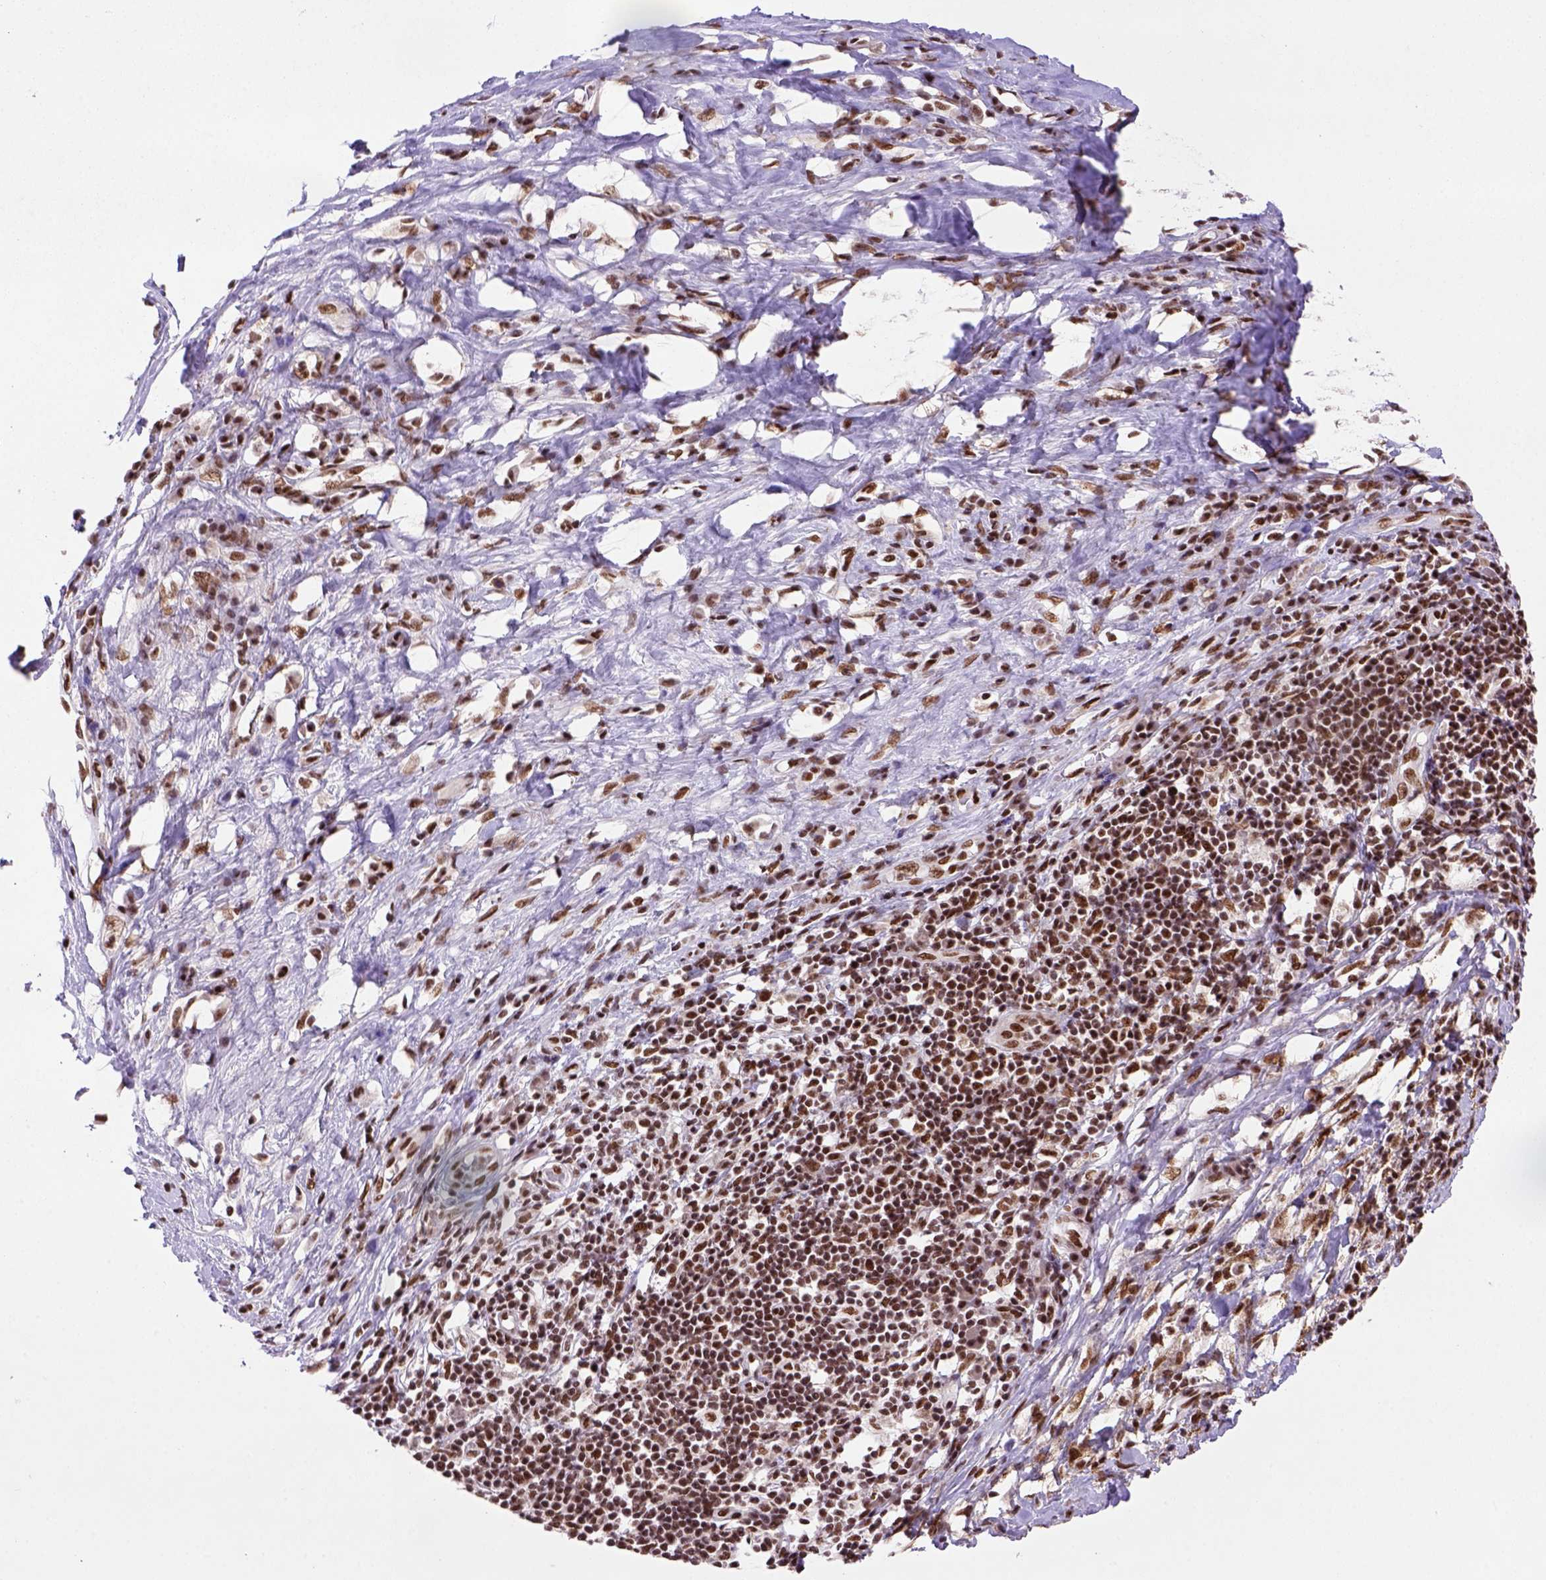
{"staining": {"intensity": "moderate", "quantity": ">75%", "location": "nuclear"}, "tissue": "melanoma", "cell_type": "Tumor cells", "image_type": "cancer", "snomed": [{"axis": "morphology", "description": "Malignant melanoma, NOS"}, {"axis": "topography", "description": "Skin"}], "caption": "Protein positivity by immunohistochemistry (IHC) exhibits moderate nuclear positivity in approximately >75% of tumor cells in malignant melanoma. (DAB IHC, brown staining for protein, blue staining for nuclei).", "gene": "NSMCE2", "patient": {"sex": "female", "age": 91}}